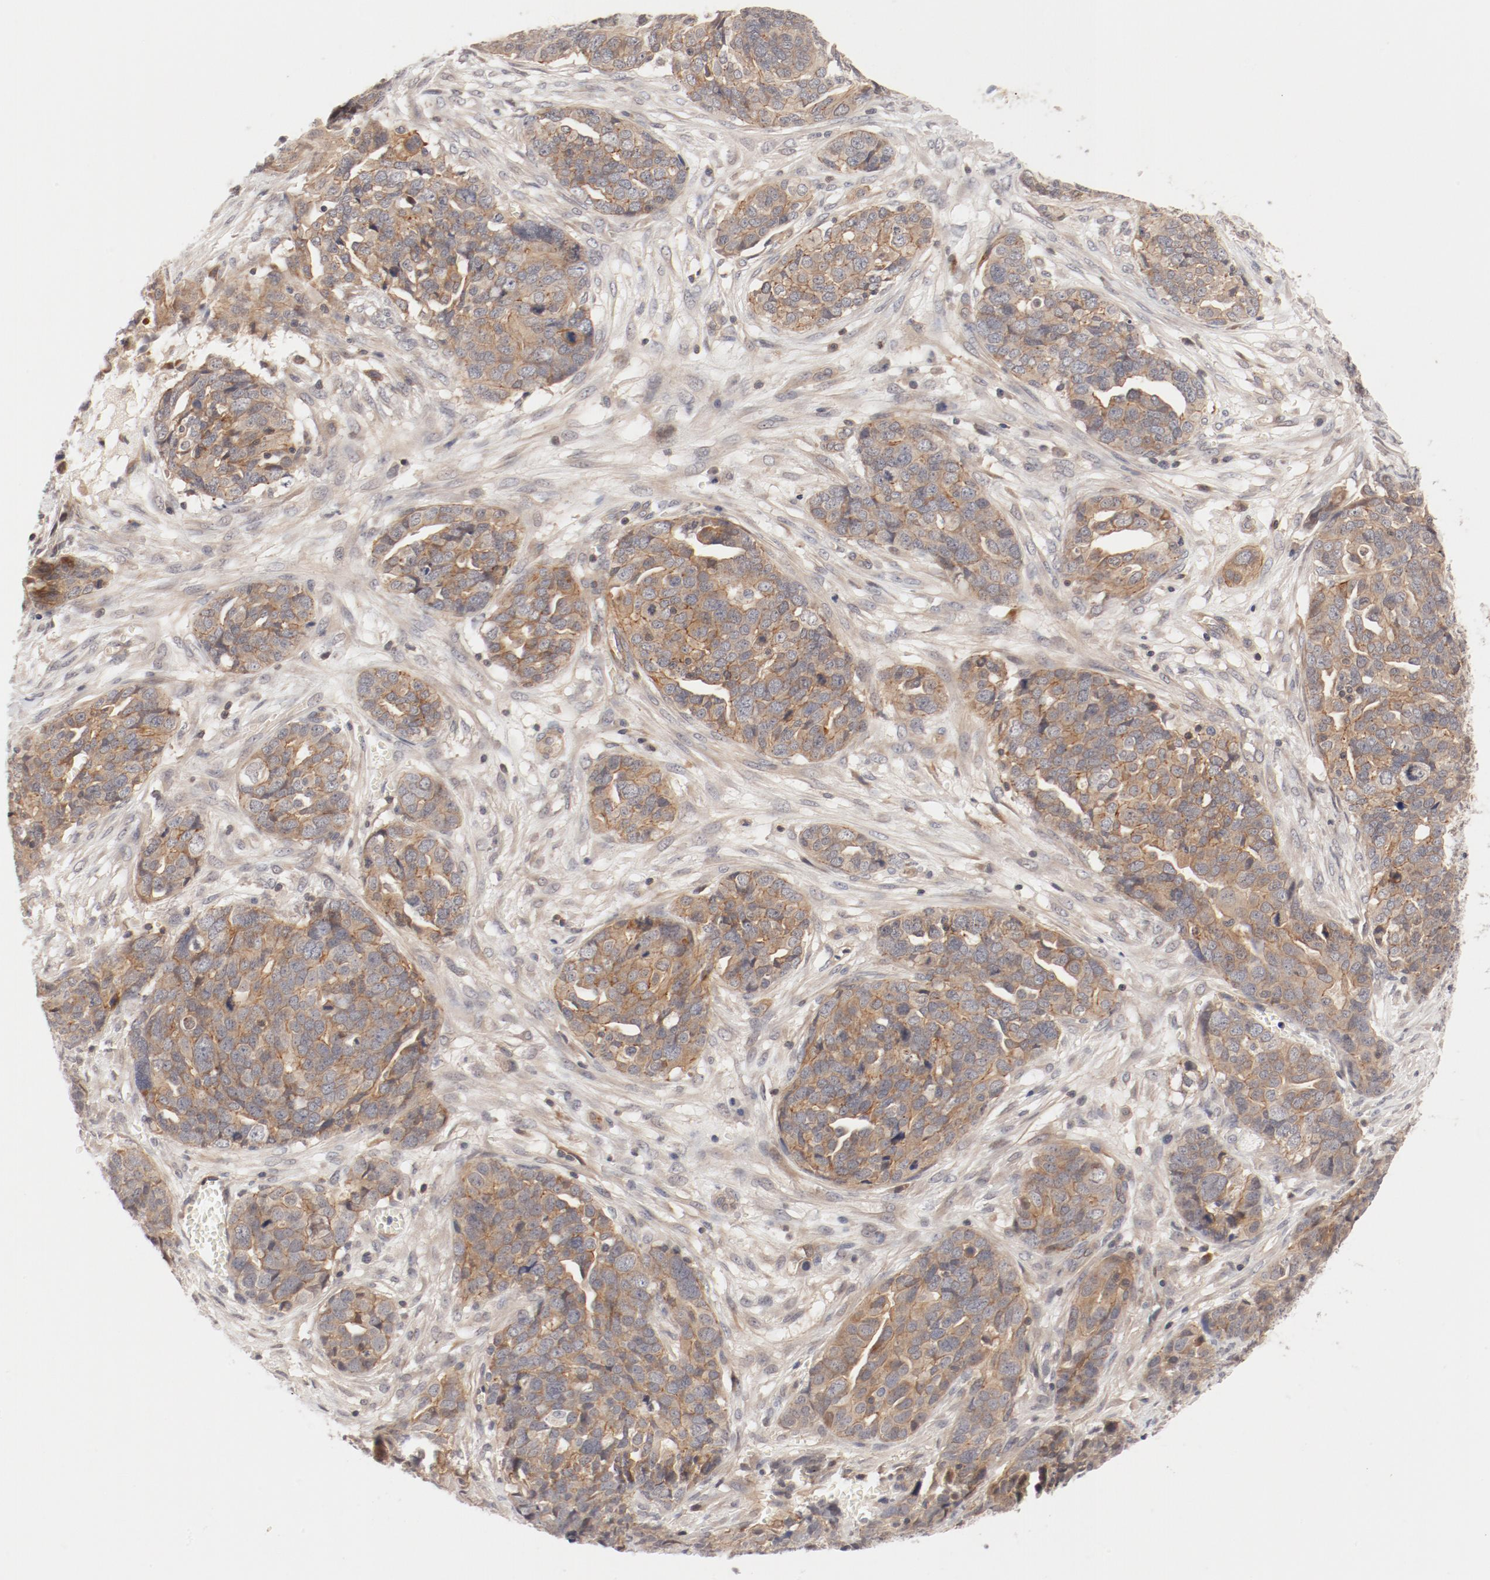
{"staining": {"intensity": "moderate", "quantity": "25%-75%", "location": "cytoplasmic/membranous"}, "tissue": "ovarian cancer", "cell_type": "Tumor cells", "image_type": "cancer", "snomed": [{"axis": "morphology", "description": "Normal tissue, NOS"}, {"axis": "morphology", "description": "Cystadenocarcinoma, serous, NOS"}, {"axis": "topography", "description": "Fallopian tube"}, {"axis": "topography", "description": "Ovary"}], "caption": "Ovarian cancer (serous cystadenocarcinoma) tissue shows moderate cytoplasmic/membranous staining in about 25%-75% of tumor cells, visualized by immunohistochemistry.", "gene": "ZNF267", "patient": {"sex": "female", "age": 56}}